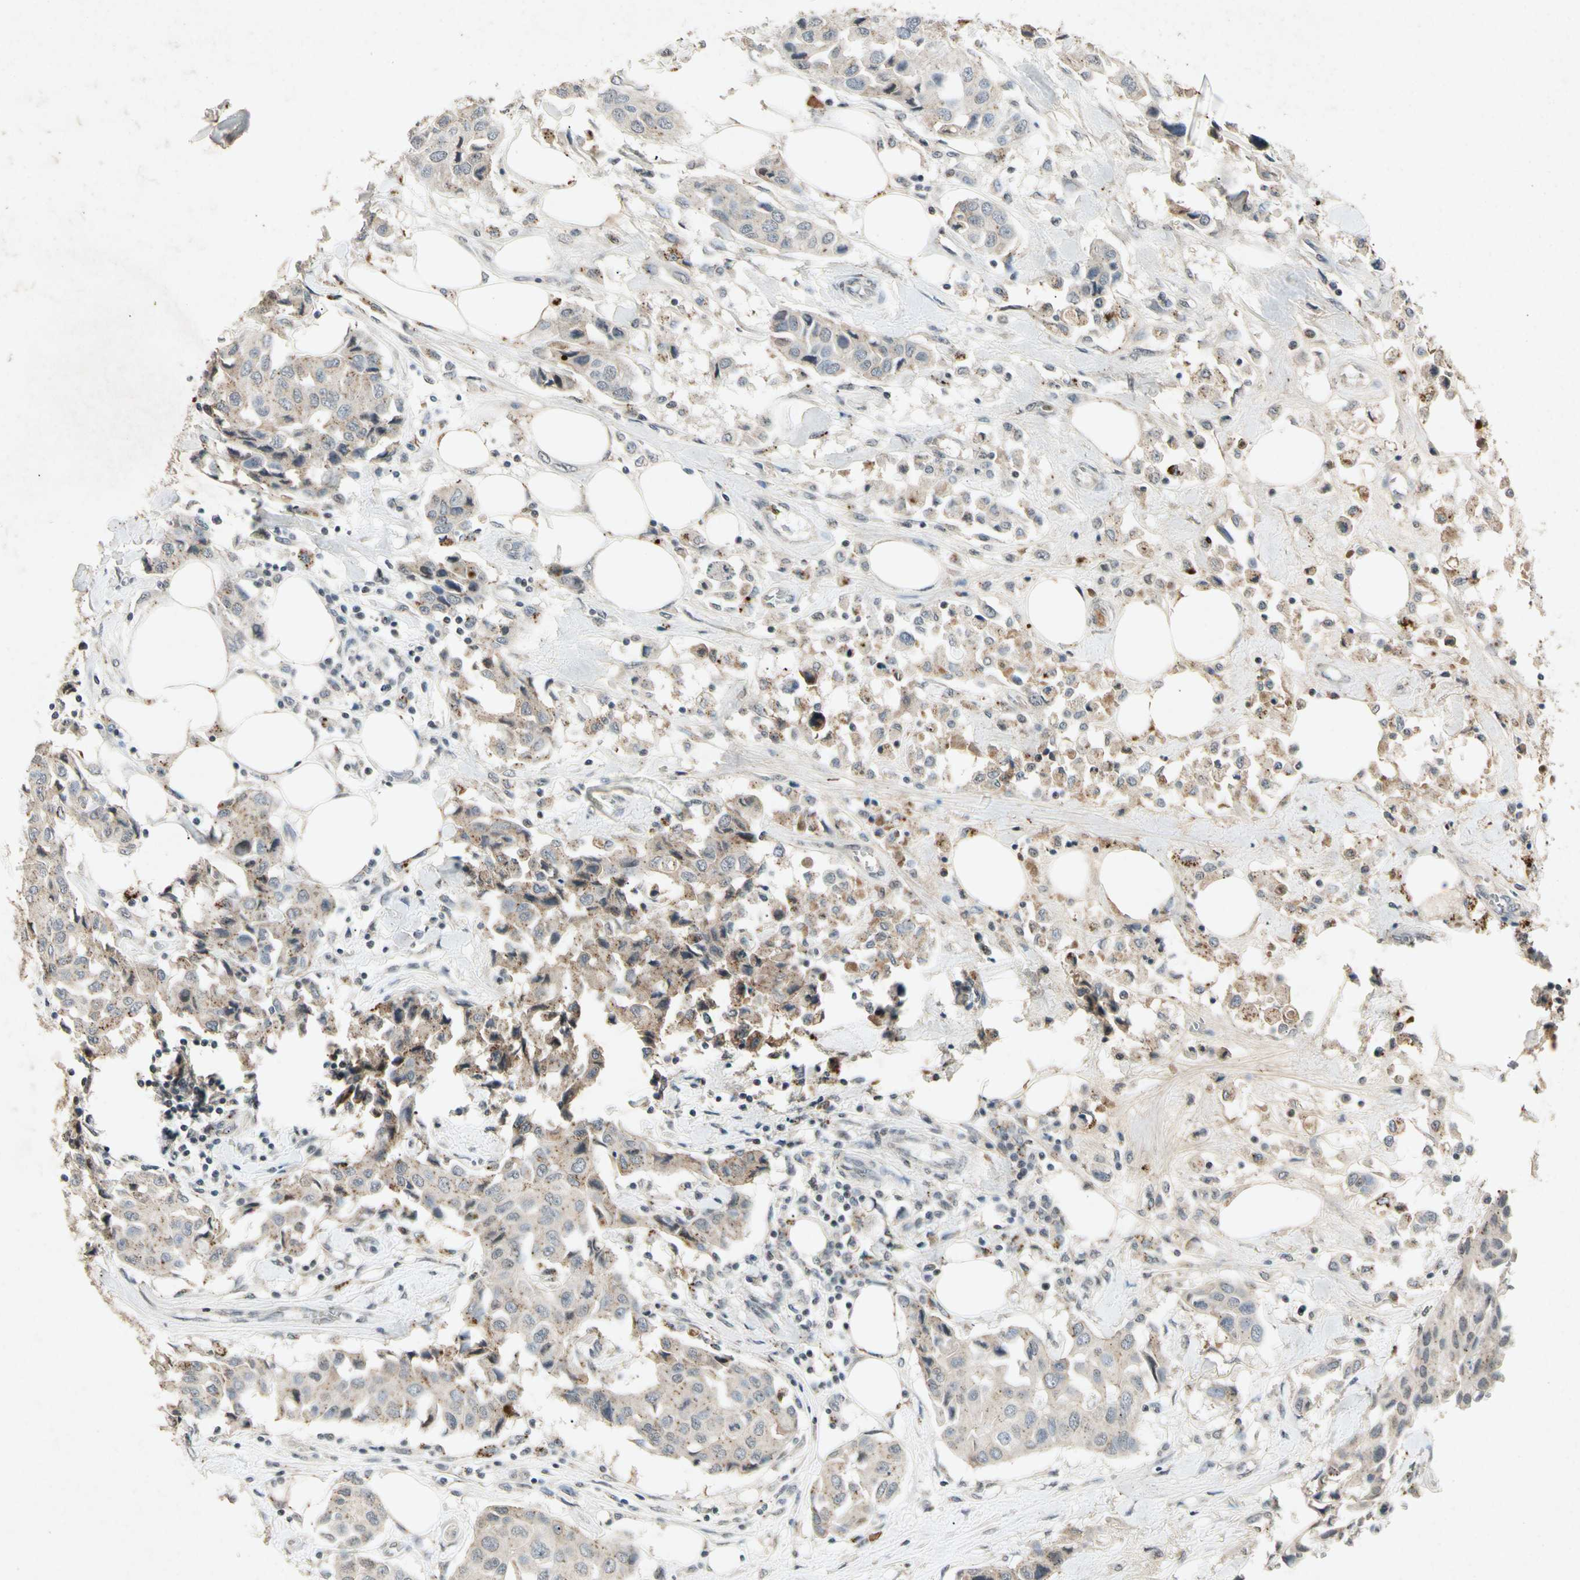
{"staining": {"intensity": "weak", "quantity": ">75%", "location": "cytoplasmic/membranous"}, "tissue": "breast cancer", "cell_type": "Tumor cells", "image_type": "cancer", "snomed": [{"axis": "morphology", "description": "Duct carcinoma"}, {"axis": "topography", "description": "Breast"}], "caption": "Infiltrating ductal carcinoma (breast) was stained to show a protein in brown. There is low levels of weak cytoplasmic/membranous staining in approximately >75% of tumor cells. (brown staining indicates protein expression, while blue staining denotes nuclei).", "gene": "CP", "patient": {"sex": "female", "age": 80}}